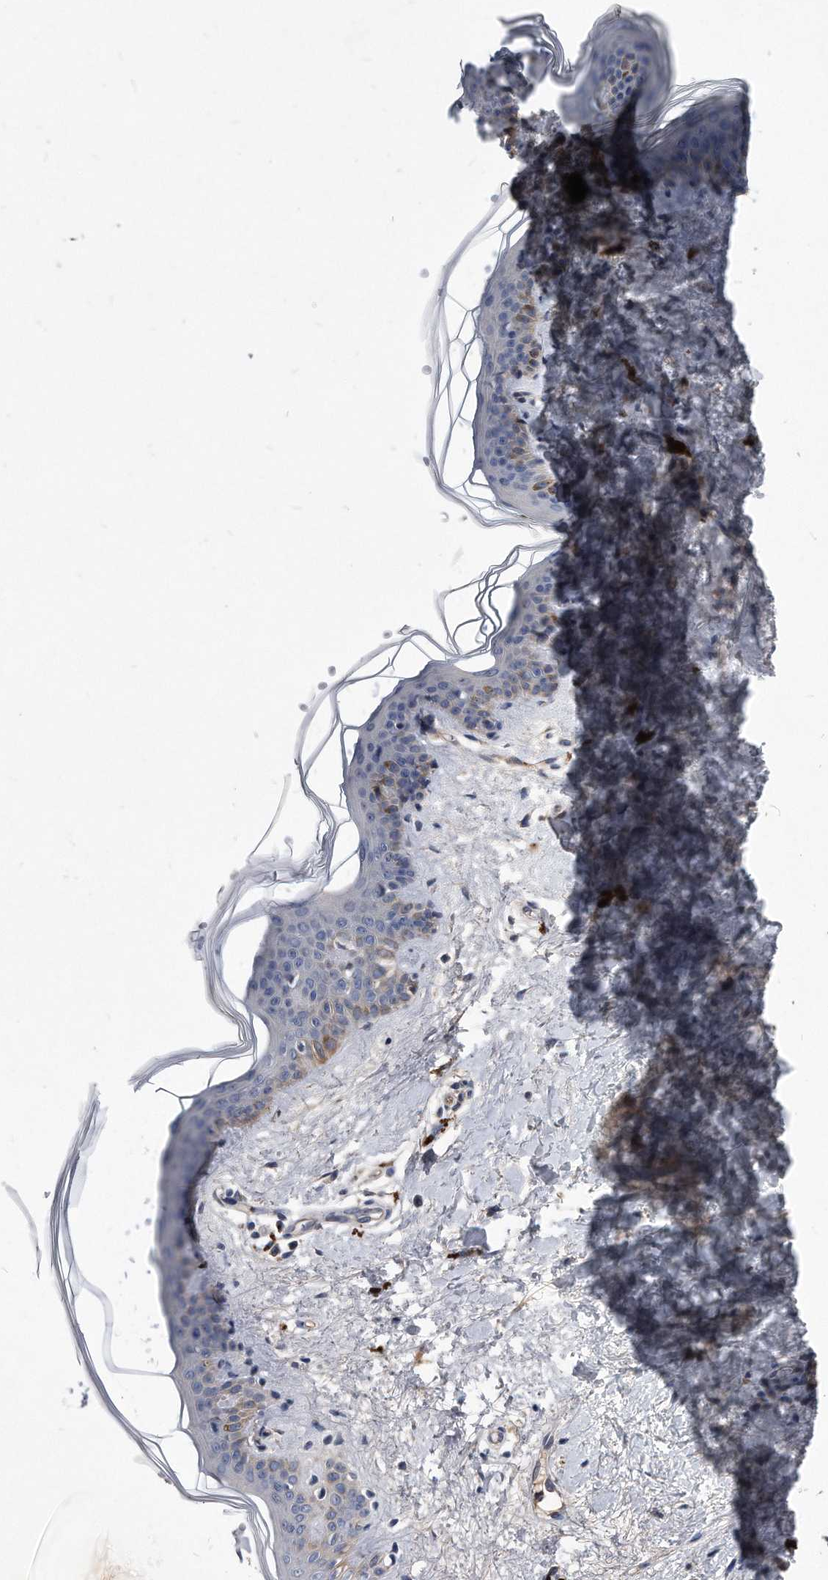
{"staining": {"intensity": "weak", "quantity": "25%-75%", "location": "cytoplasmic/membranous"}, "tissue": "skin", "cell_type": "Fibroblasts", "image_type": "normal", "snomed": [{"axis": "morphology", "description": "Normal tissue, NOS"}, {"axis": "topography", "description": "Skin"}], "caption": "Unremarkable skin shows weak cytoplasmic/membranous expression in approximately 25%-75% of fibroblasts, visualized by immunohistochemistry.", "gene": "MGAT4A", "patient": {"sex": "female", "age": 46}}